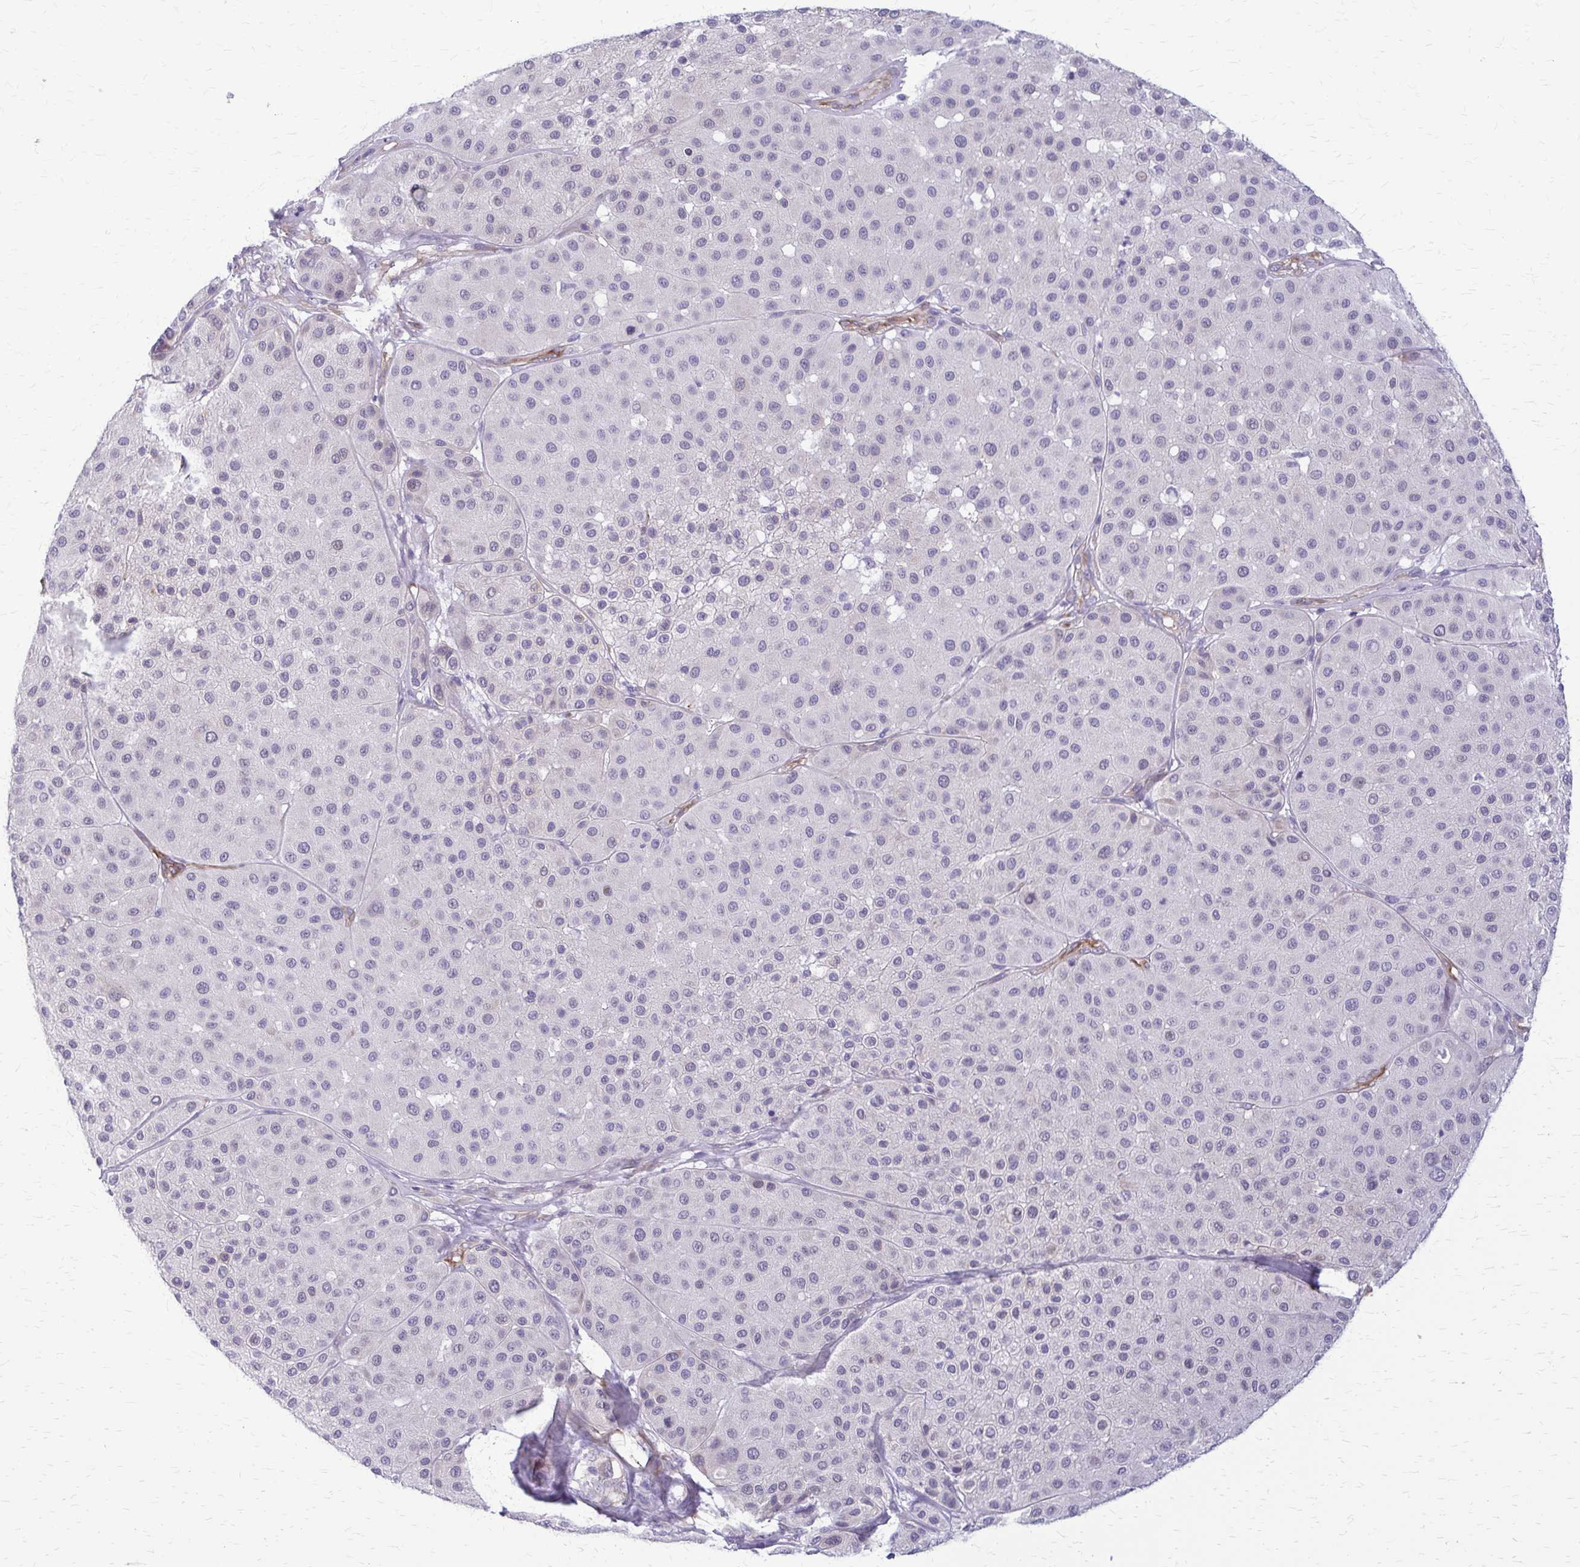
{"staining": {"intensity": "negative", "quantity": "none", "location": "none"}, "tissue": "melanoma", "cell_type": "Tumor cells", "image_type": "cancer", "snomed": [{"axis": "morphology", "description": "Malignant melanoma, Metastatic site"}, {"axis": "topography", "description": "Smooth muscle"}], "caption": "Micrograph shows no significant protein expression in tumor cells of melanoma. (Stains: DAB immunohistochemistry with hematoxylin counter stain, Microscopy: brightfield microscopy at high magnification).", "gene": "DEPP1", "patient": {"sex": "male", "age": 41}}